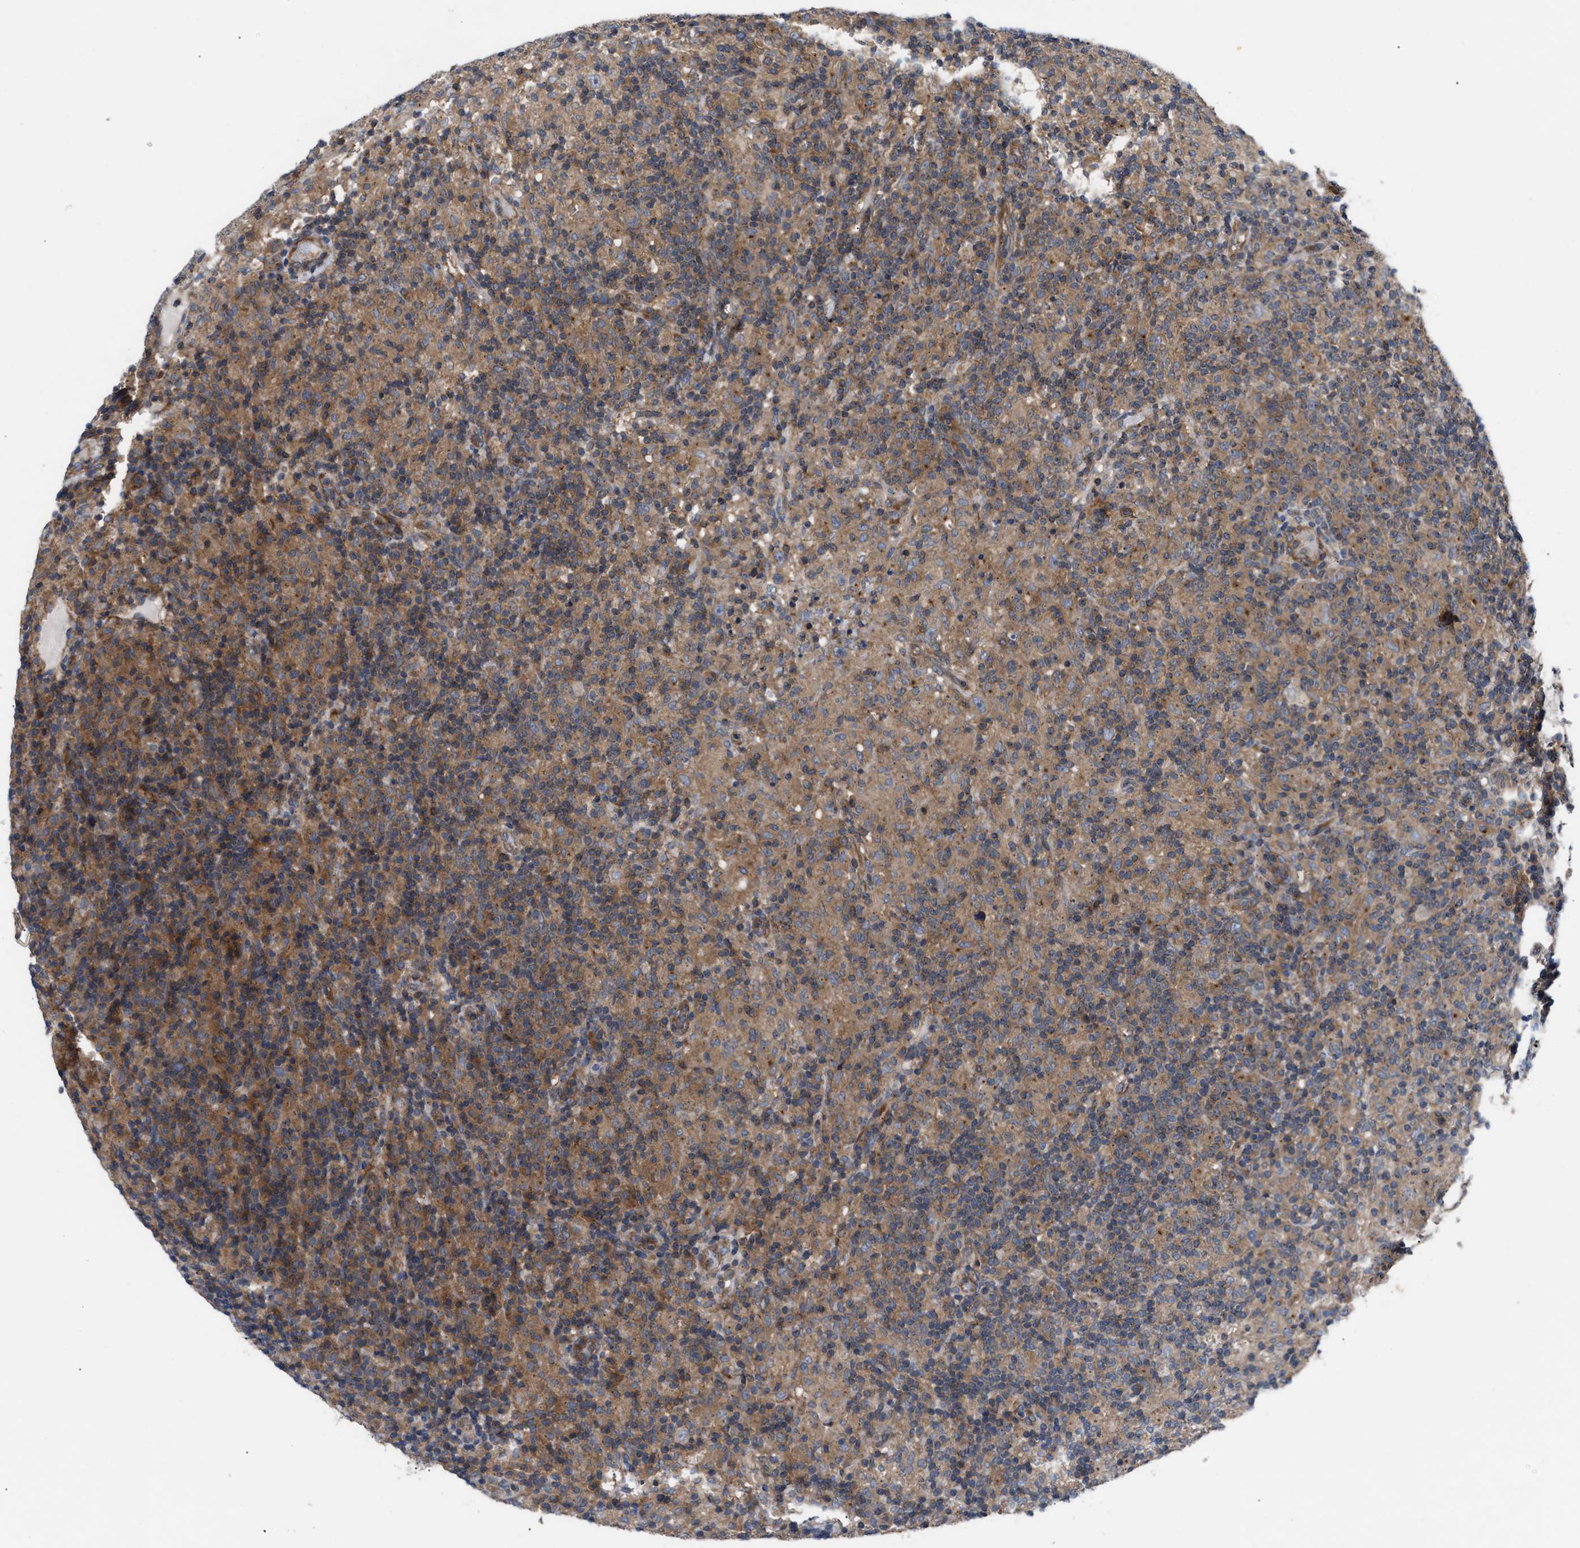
{"staining": {"intensity": "moderate", "quantity": ">75%", "location": "cytoplasmic/membranous"}, "tissue": "lymphoma", "cell_type": "Tumor cells", "image_type": "cancer", "snomed": [{"axis": "morphology", "description": "Hodgkin's disease, NOS"}, {"axis": "topography", "description": "Lymph node"}], "caption": "Immunohistochemical staining of lymphoma exhibits moderate cytoplasmic/membranous protein positivity in approximately >75% of tumor cells. The protein is shown in brown color, while the nuclei are stained blue.", "gene": "LAPTM4B", "patient": {"sex": "male", "age": 70}}